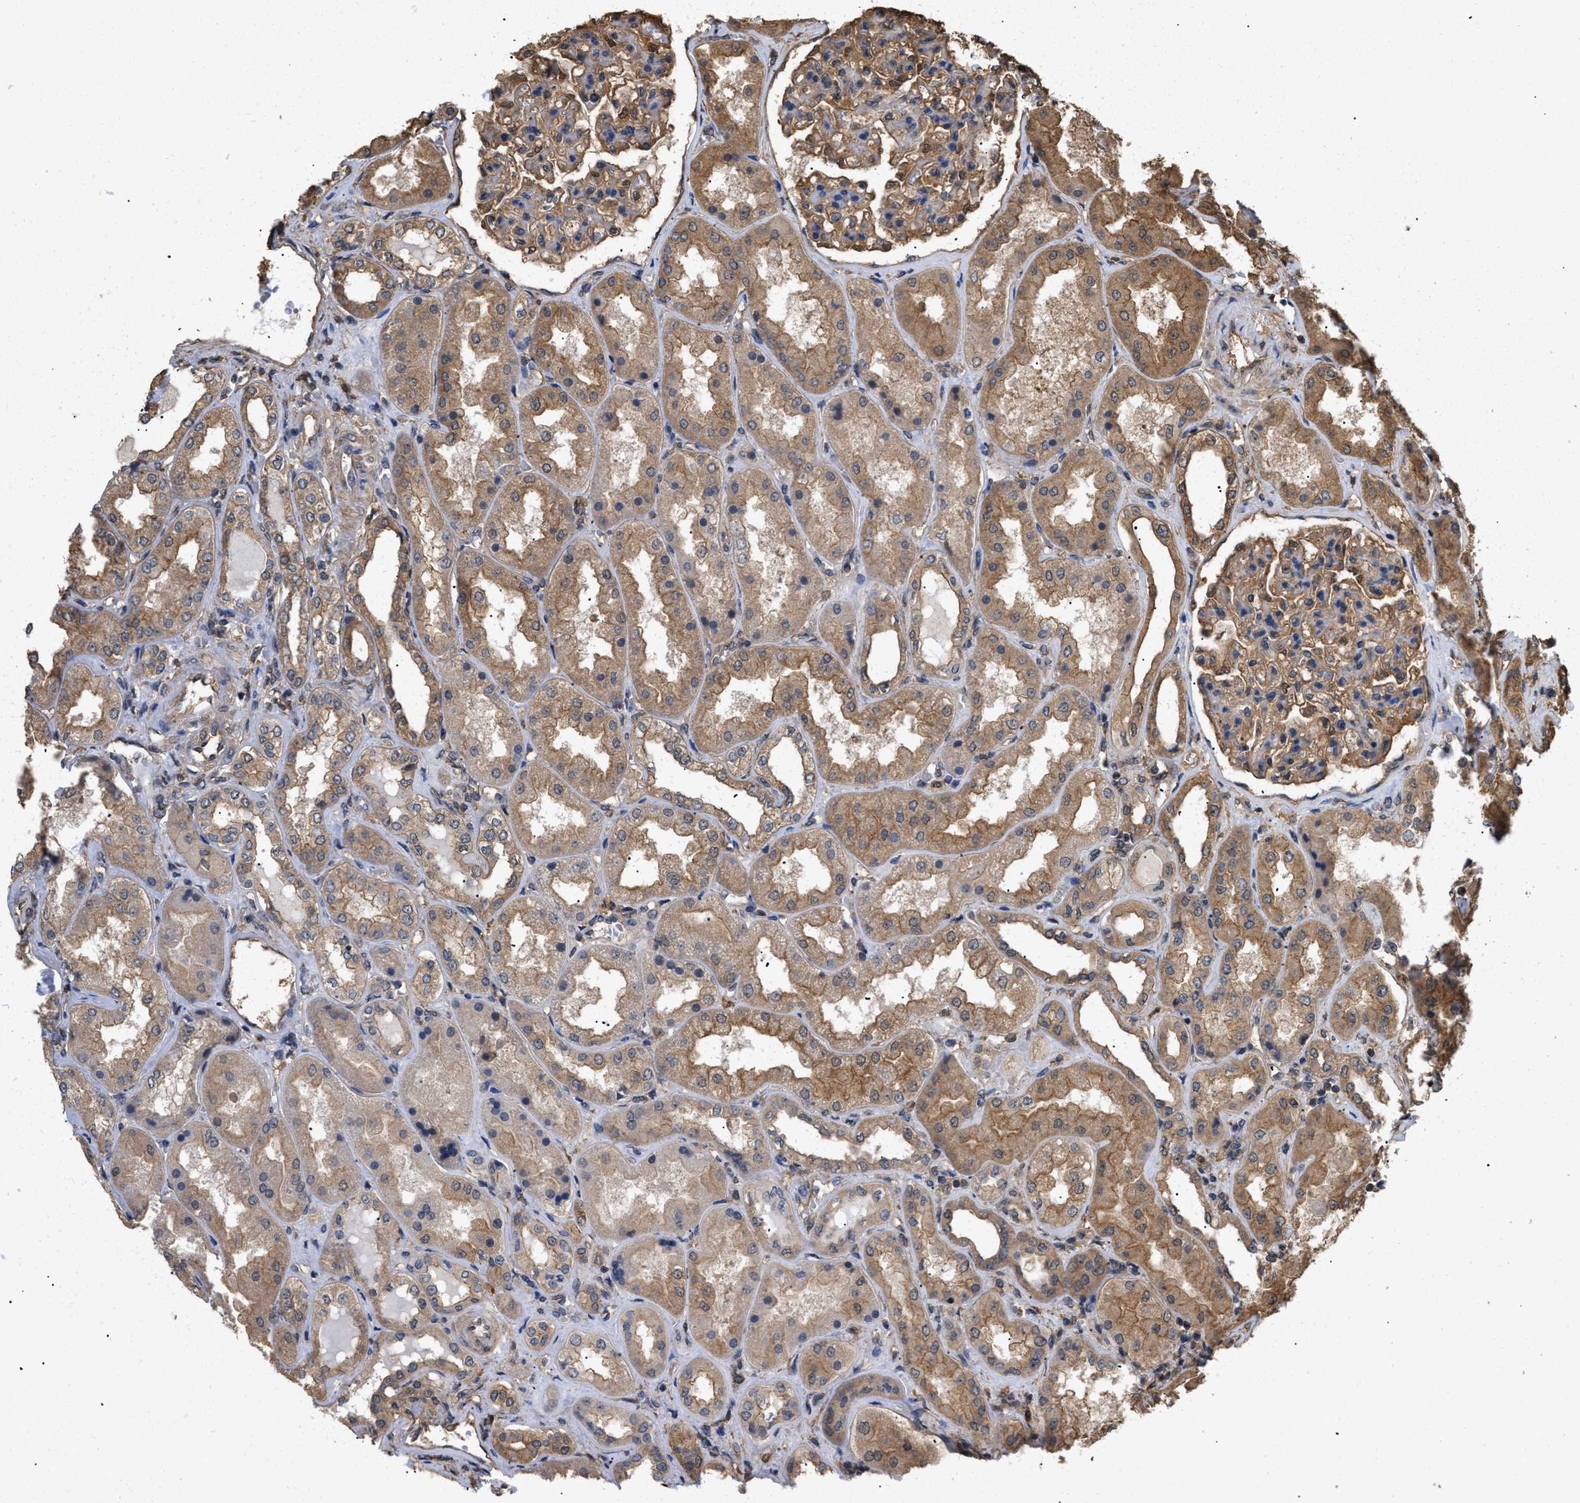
{"staining": {"intensity": "moderate", "quantity": ">75%", "location": "cytoplasmic/membranous"}, "tissue": "kidney", "cell_type": "Cells in glomeruli", "image_type": "normal", "snomed": [{"axis": "morphology", "description": "Normal tissue, NOS"}, {"axis": "topography", "description": "Kidney"}], "caption": "A high-resolution histopathology image shows IHC staining of unremarkable kidney, which exhibits moderate cytoplasmic/membranous expression in about >75% of cells in glomeruli. (DAB = brown stain, brightfield microscopy at high magnification).", "gene": "CALM1", "patient": {"sex": "female", "age": 56}}